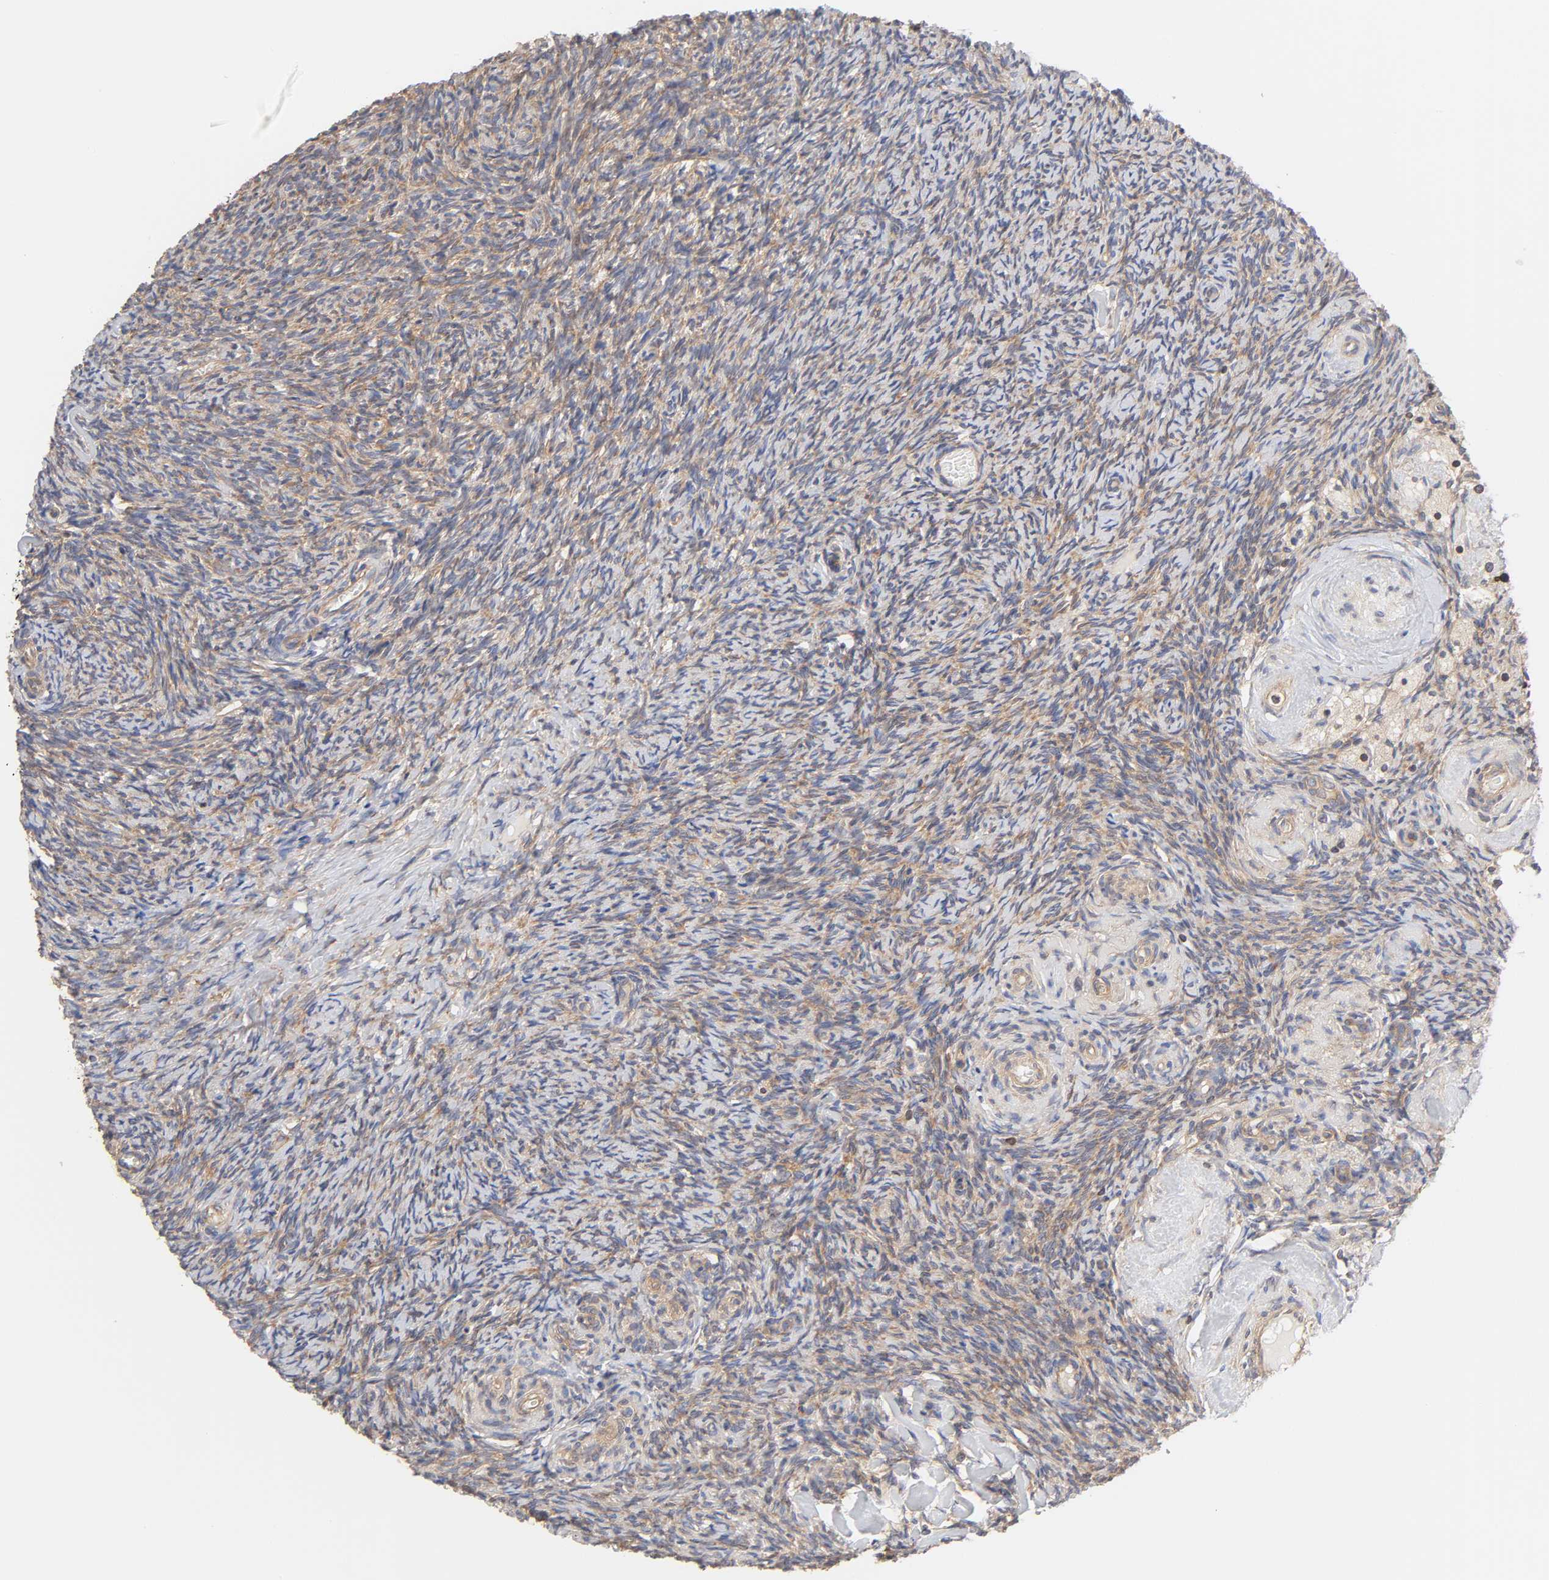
{"staining": {"intensity": "weak", "quantity": ">75%", "location": "cytoplasmic/membranous"}, "tissue": "ovary", "cell_type": "Ovarian stroma cells", "image_type": "normal", "snomed": [{"axis": "morphology", "description": "Normal tissue, NOS"}, {"axis": "topography", "description": "Ovary"}], "caption": "Ovarian stroma cells demonstrate low levels of weak cytoplasmic/membranous positivity in approximately >75% of cells in benign ovary.", "gene": "STRN3", "patient": {"sex": "female", "age": 60}}